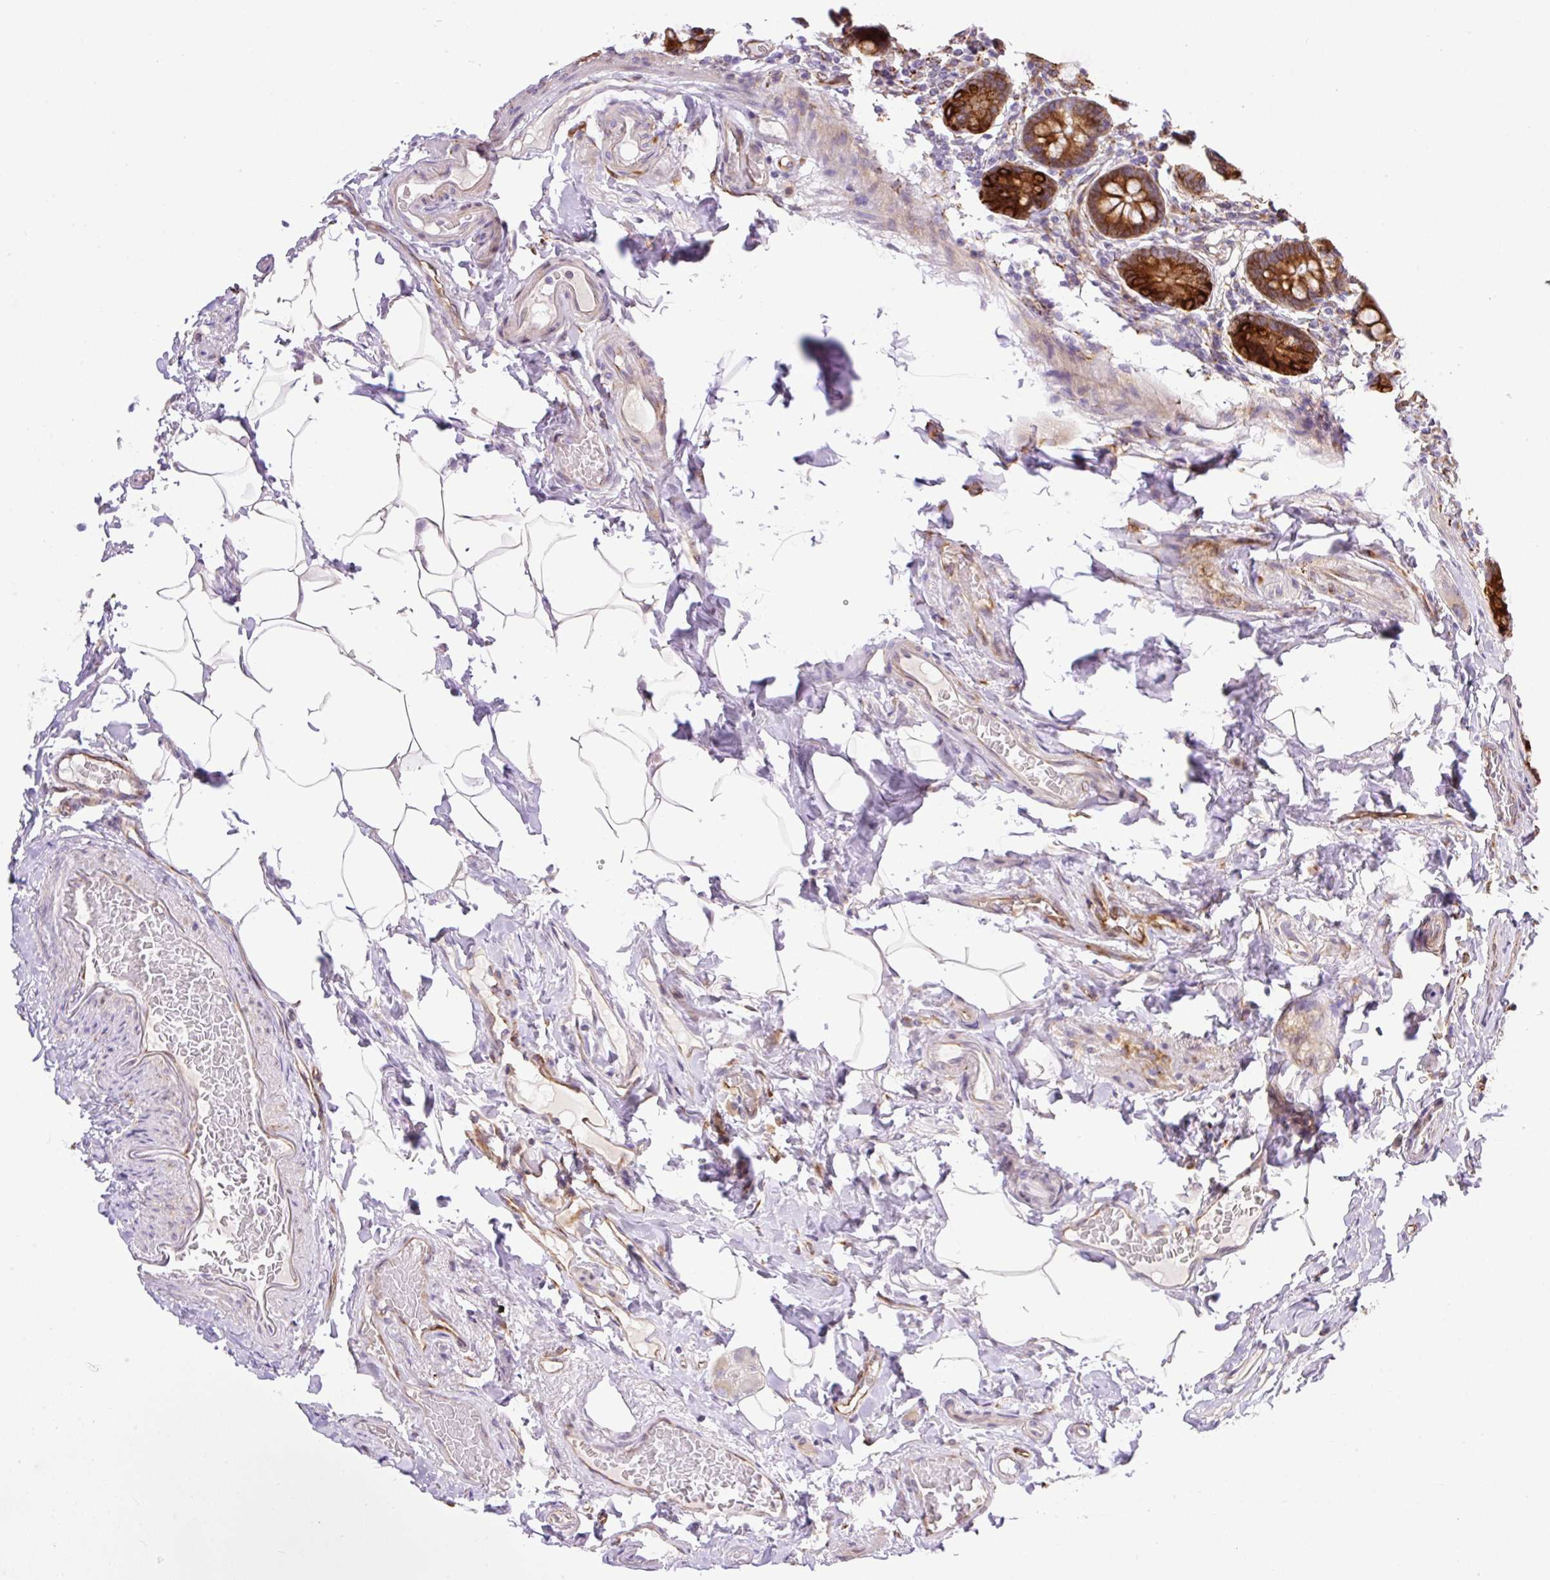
{"staining": {"intensity": "strong", "quantity": ">75%", "location": "cytoplasmic/membranous"}, "tissue": "small intestine", "cell_type": "Glandular cells", "image_type": "normal", "snomed": [{"axis": "morphology", "description": "Normal tissue, NOS"}, {"axis": "topography", "description": "Small intestine"}], "caption": "Immunohistochemical staining of unremarkable human small intestine reveals high levels of strong cytoplasmic/membranous expression in approximately >75% of glandular cells. Ihc stains the protein of interest in brown and the nuclei are stained blue.", "gene": "RAB30", "patient": {"sex": "female", "age": 64}}